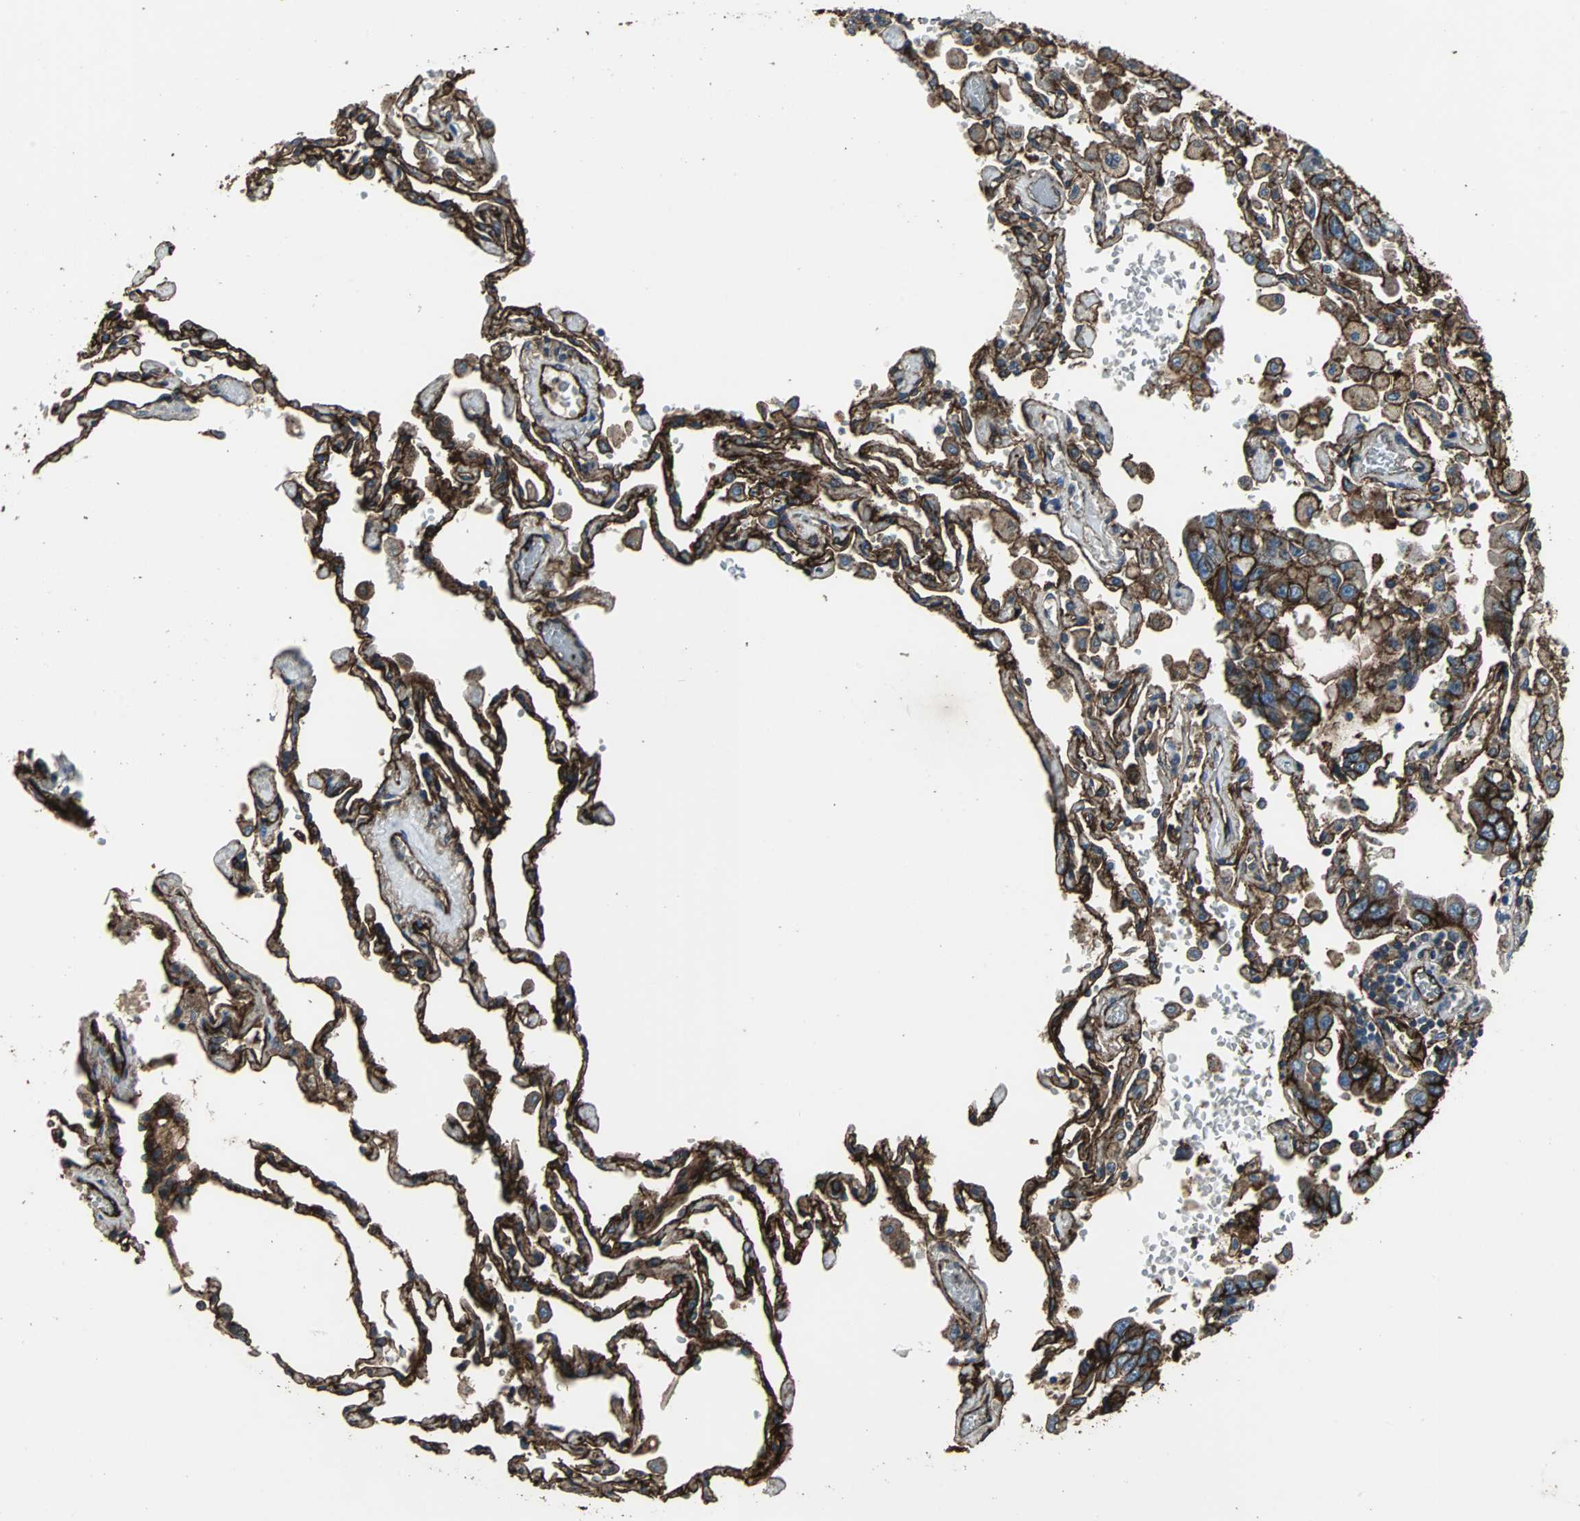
{"staining": {"intensity": "moderate", "quantity": ">75%", "location": "cytoplasmic/membranous"}, "tissue": "lung cancer", "cell_type": "Tumor cells", "image_type": "cancer", "snomed": [{"axis": "morphology", "description": "Adenocarcinoma, NOS"}, {"axis": "topography", "description": "Lung"}], "caption": "Moderate cytoplasmic/membranous positivity is identified in about >75% of tumor cells in lung cancer (adenocarcinoma). (DAB (3,3'-diaminobenzidine) IHC with brightfield microscopy, high magnification).", "gene": "F11R", "patient": {"sex": "male", "age": 64}}